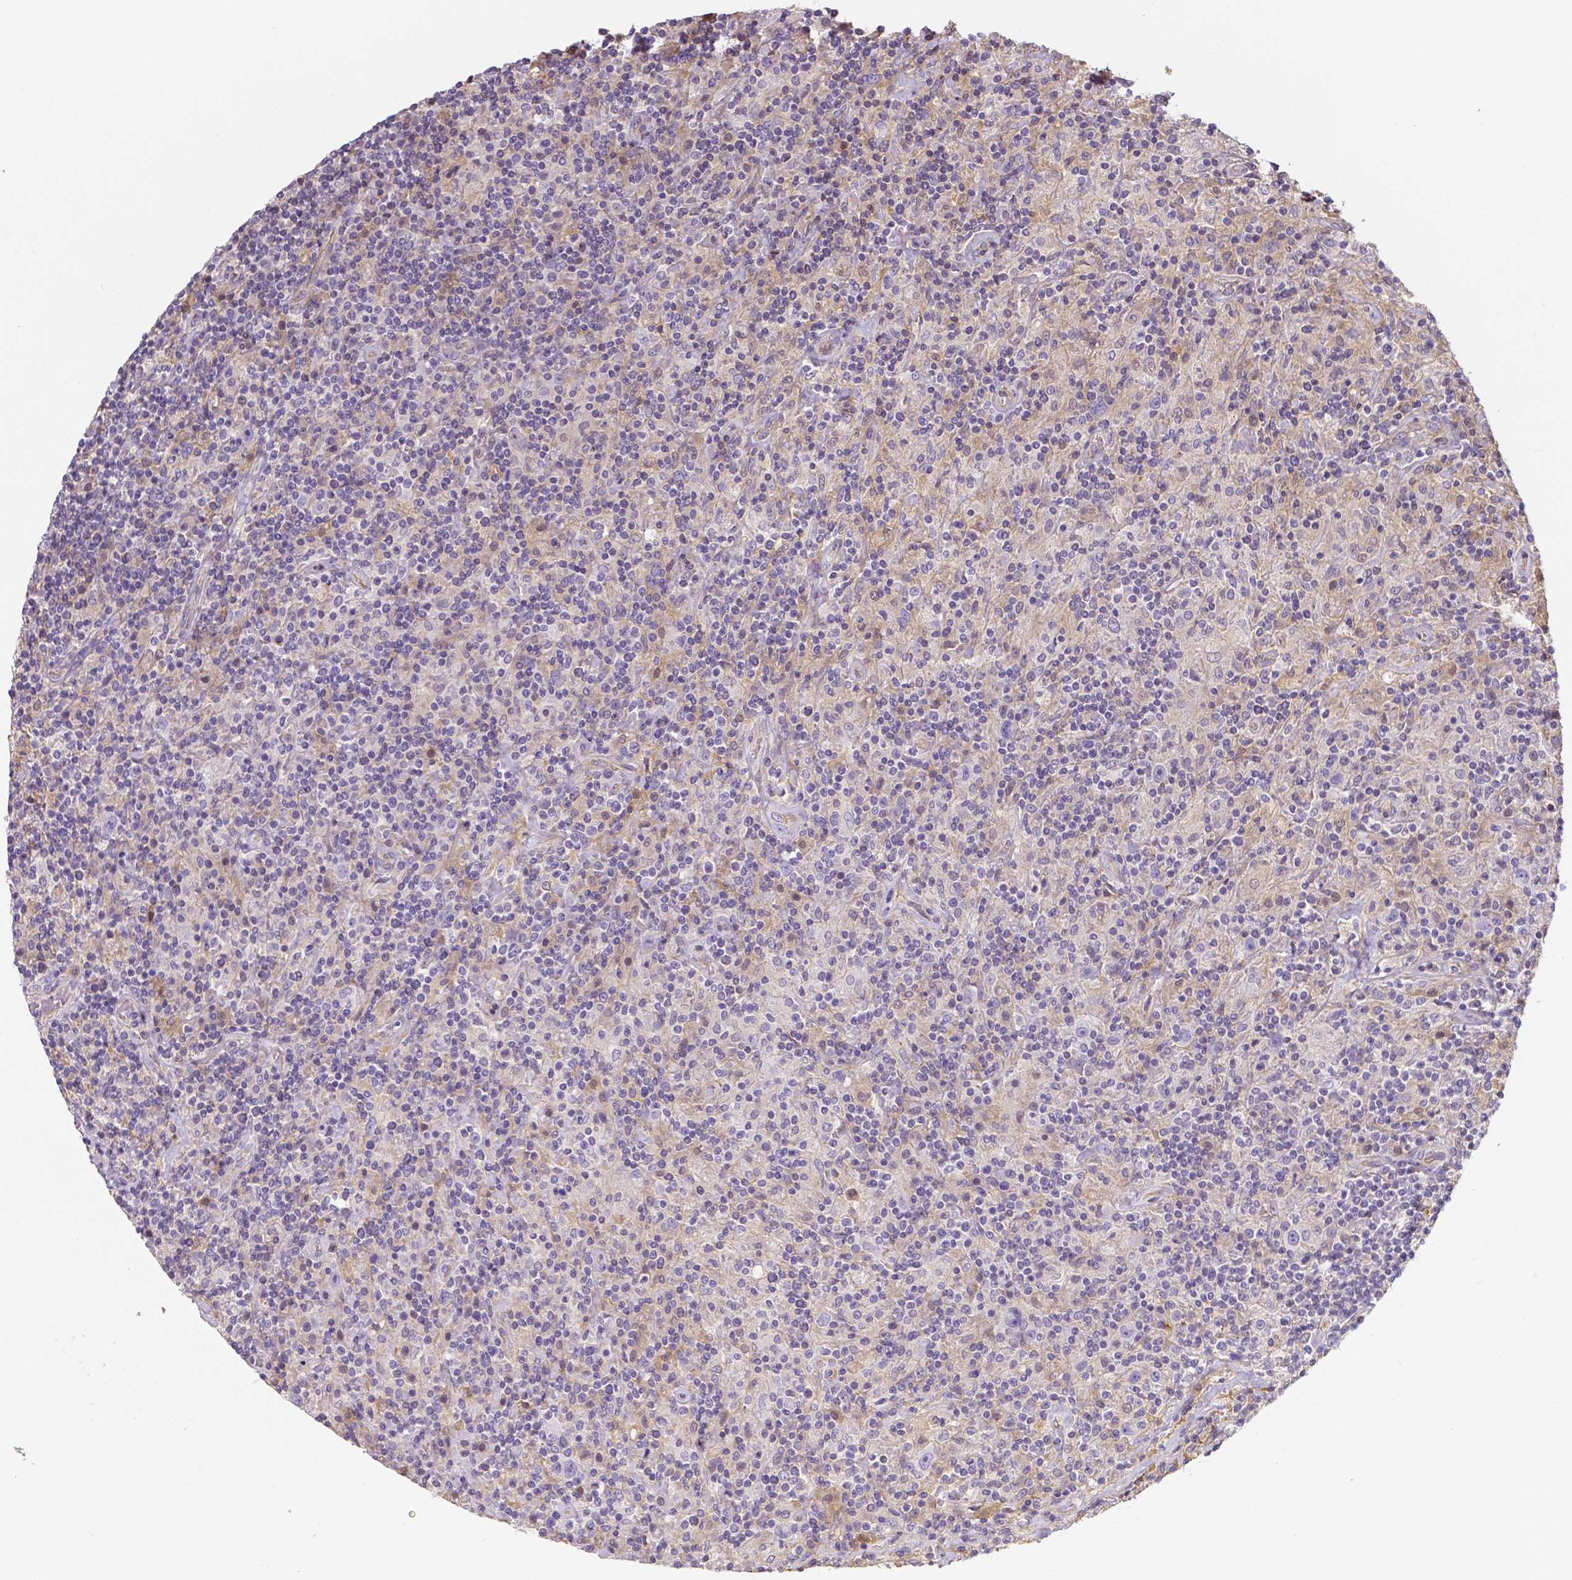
{"staining": {"intensity": "negative", "quantity": "none", "location": "none"}, "tissue": "lymphoma", "cell_type": "Tumor cells", "image_type": "cancer", "snomed": [{"axis": "morphology", "description": "Hodgkin's disease, NOS"}, {"axis": "topography", "description": "Lymph node"}], "caption": "Photomicrograph shows no significant protein positivity in tumor cells of lymphoma.", "gene": "CRMP1", "patient": {"sex": "male", "age": 70}}